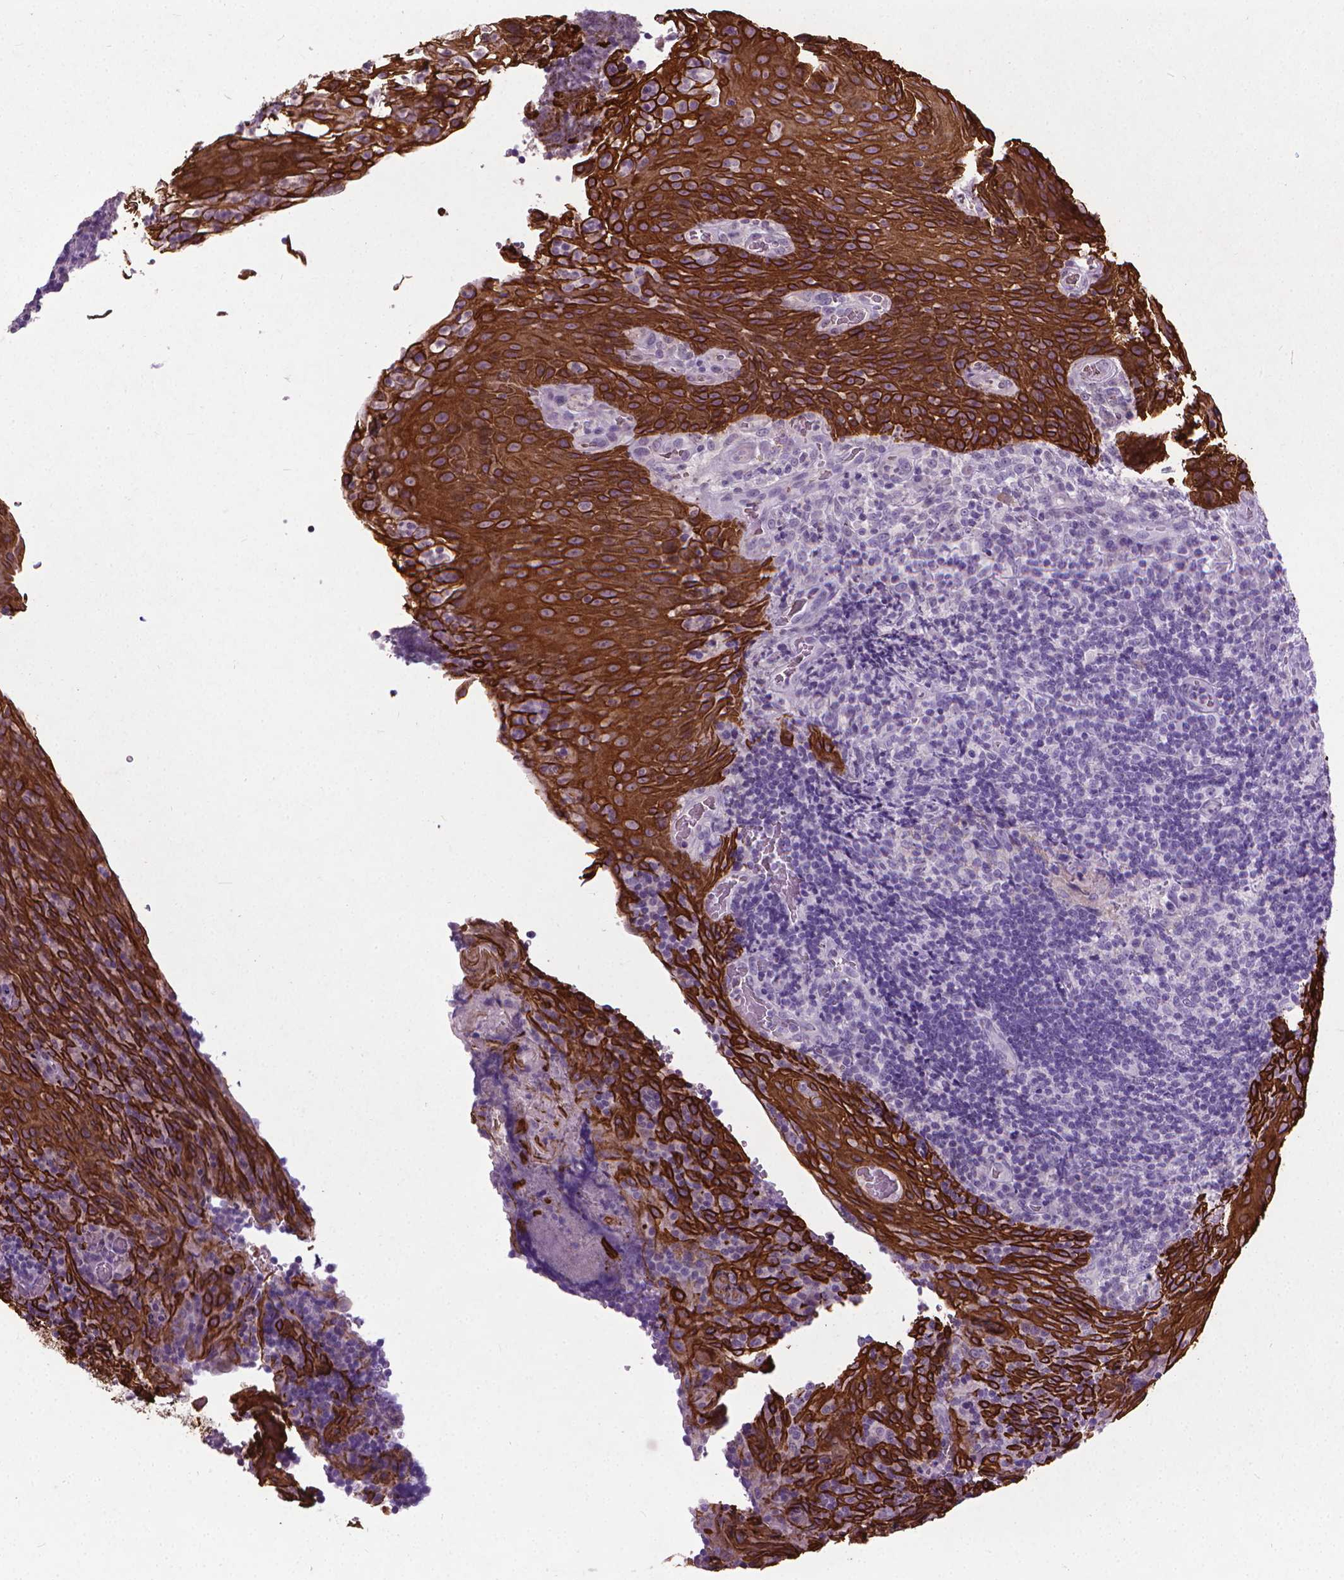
{"staining": {"intensity": "negative", "quantity": "none", "location": "none"}, "tissue": "tonsil", "cell_type": "Germinal center cells", "image_type": "normal", "snomed": [{"axis": "morphology", "description": "Normal tissue, NOS"}, {"axis": "topography", "description": "Tonsil"}], "caption": "Tonsil stained for a protein using IHC reveals no staining germinal center cells.", "gene": "KRT5", "patient": {"sex": "male", "age": 17}}